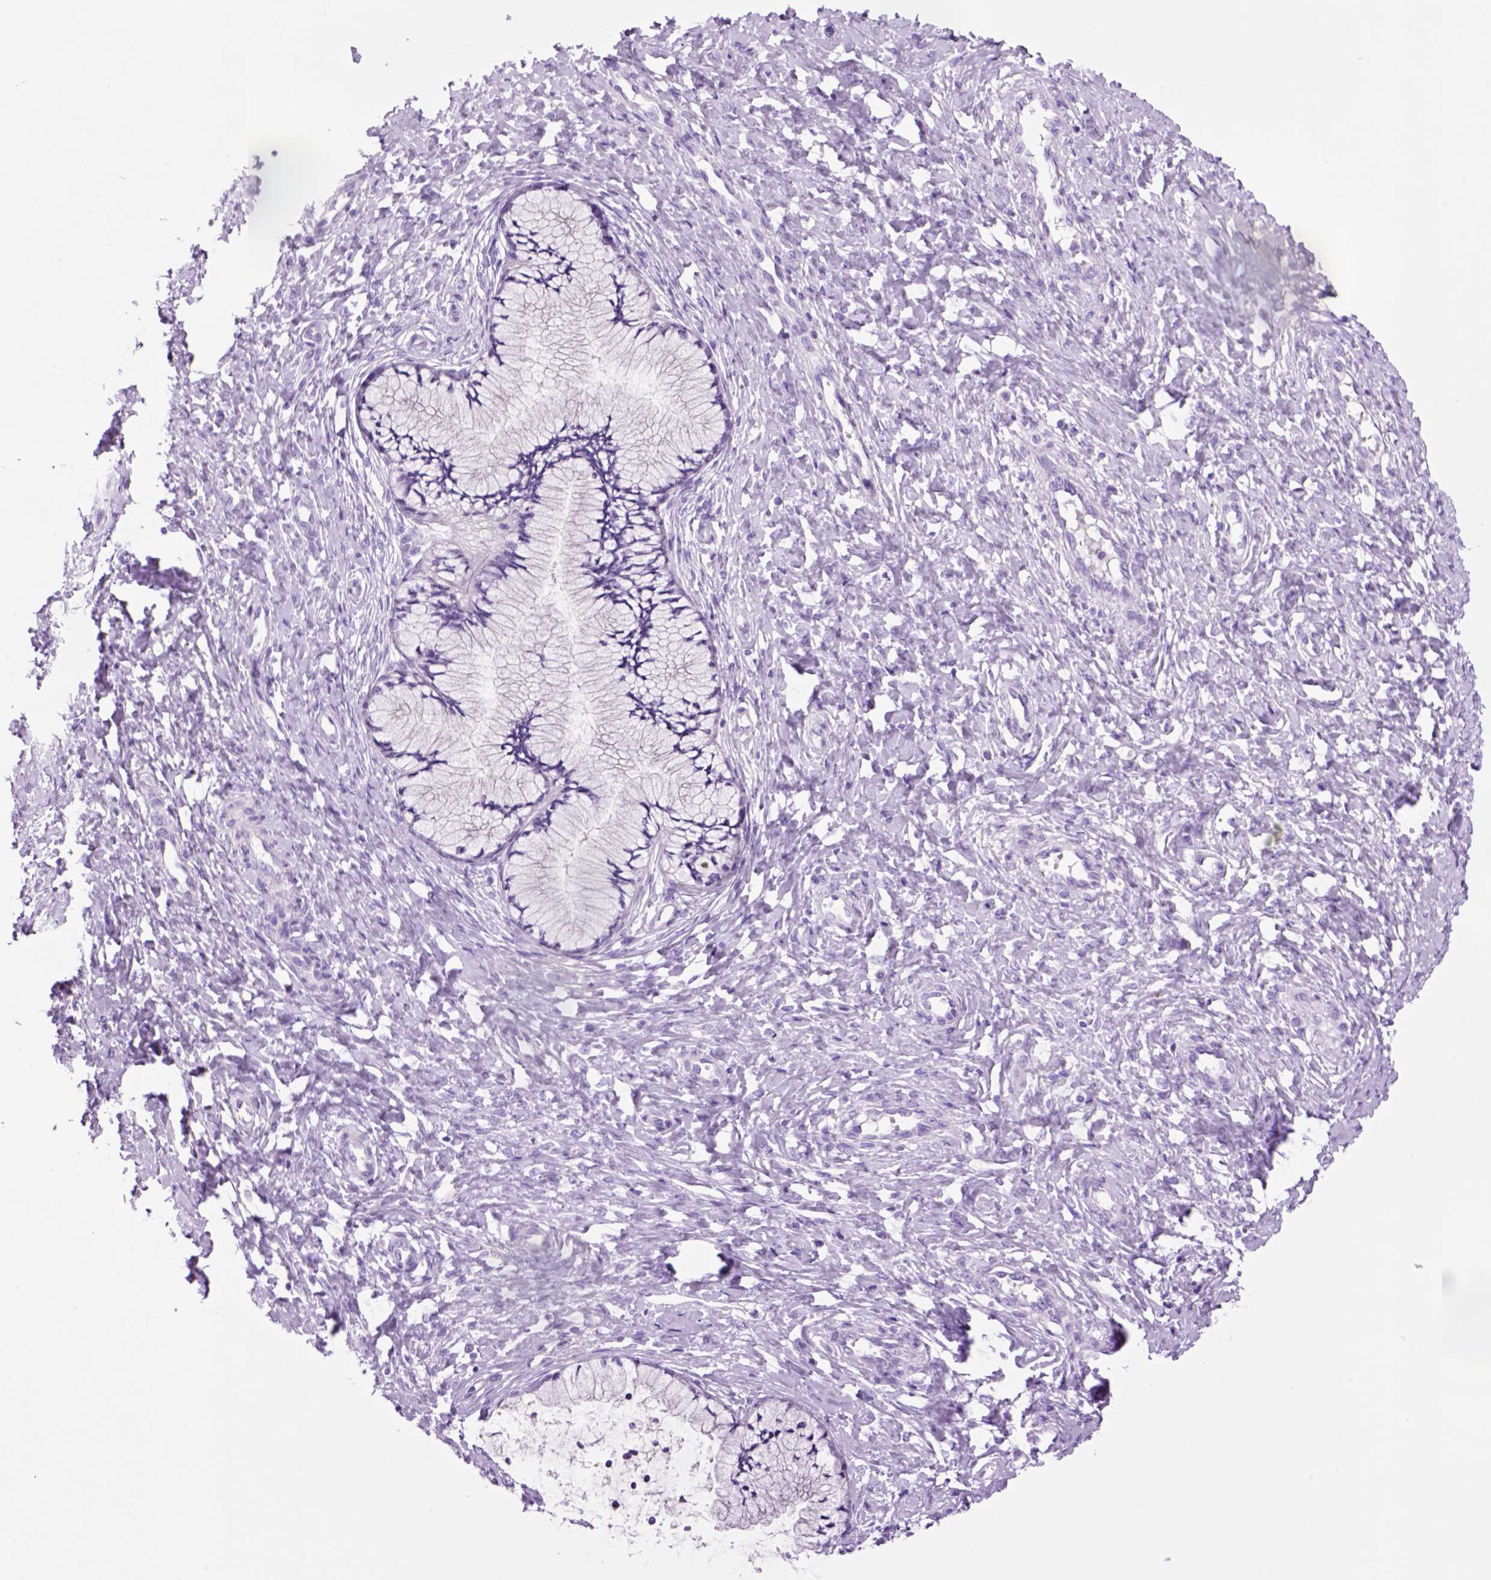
{"staining": {"intensity": "negative", "quantity": "none", "location": "none"}, "tissue": "cervix", "cell_type": "Glandular cells", "image_type": "normal", "snomed": [{"axis": "morphology", "description": "Normal tissue, NOS"}, {"axis": "topography", "description": "Cervix"}], "caption": "The image reveals no significant staining in glandular cells of cervix.", "gene": "HHIPL2", "patient": {"sex": "female", "age": 37}}